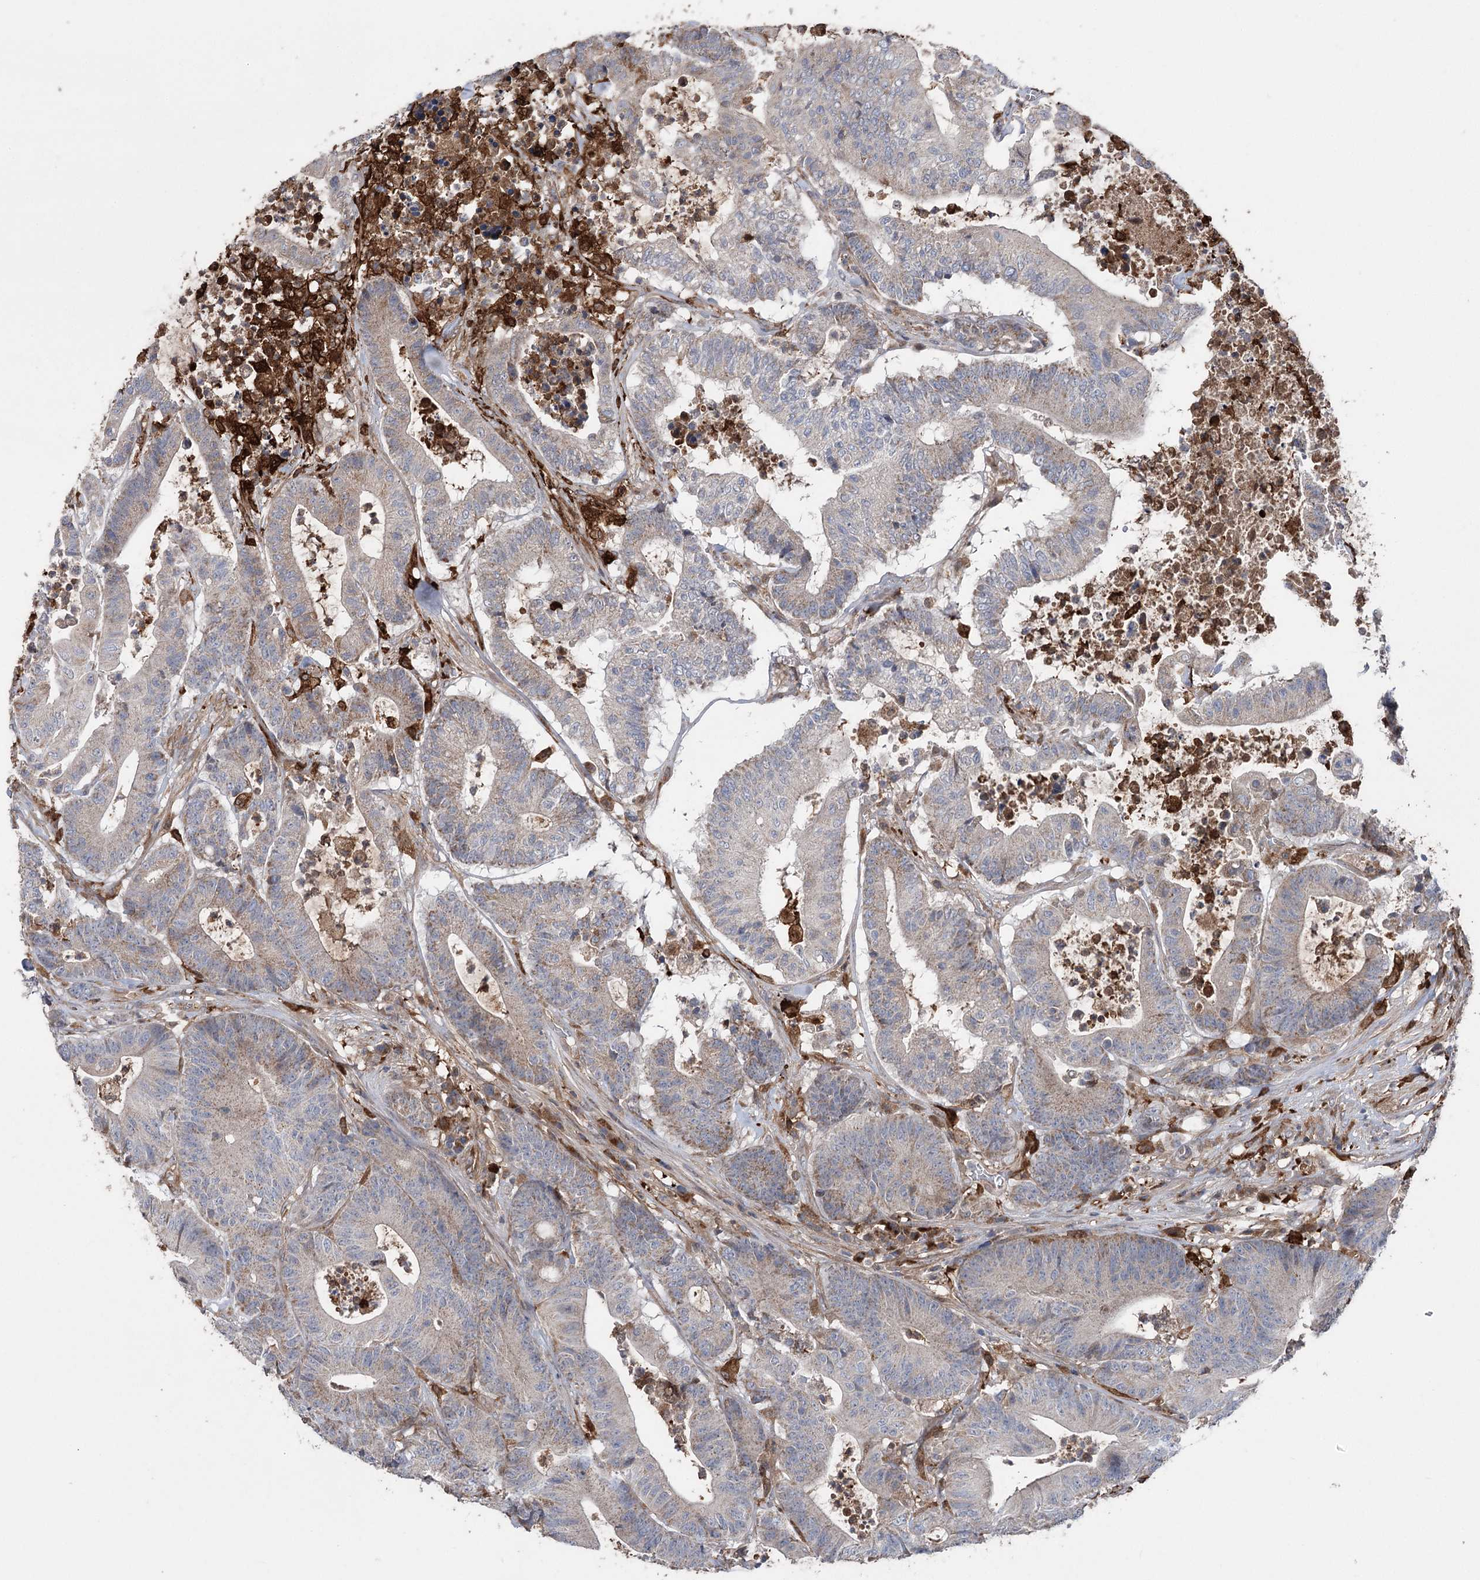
{"staining": {"intensity": "weak", "quantity": "25%-75%", "location": "cytoplasmic/membranous"}, "tissue": "colorectal cancer", "cell_type": "Tumor cells", "image_type": "cancer", "snomed": [{"axis": "morphology", "description": "Adenocarcinoma, NOS"}, {"axis": "topography", "description": "Colon"}], "caption": "This histopathology image exhibits immunohistochemistry (IHC) staining of colorectal cancer, with low weak cytoplasmic/membranous positivity in approximately 25%-75% of tumor cells.", "gene": "OTUD1", "patient": {"sex": "female", "age": 84}}